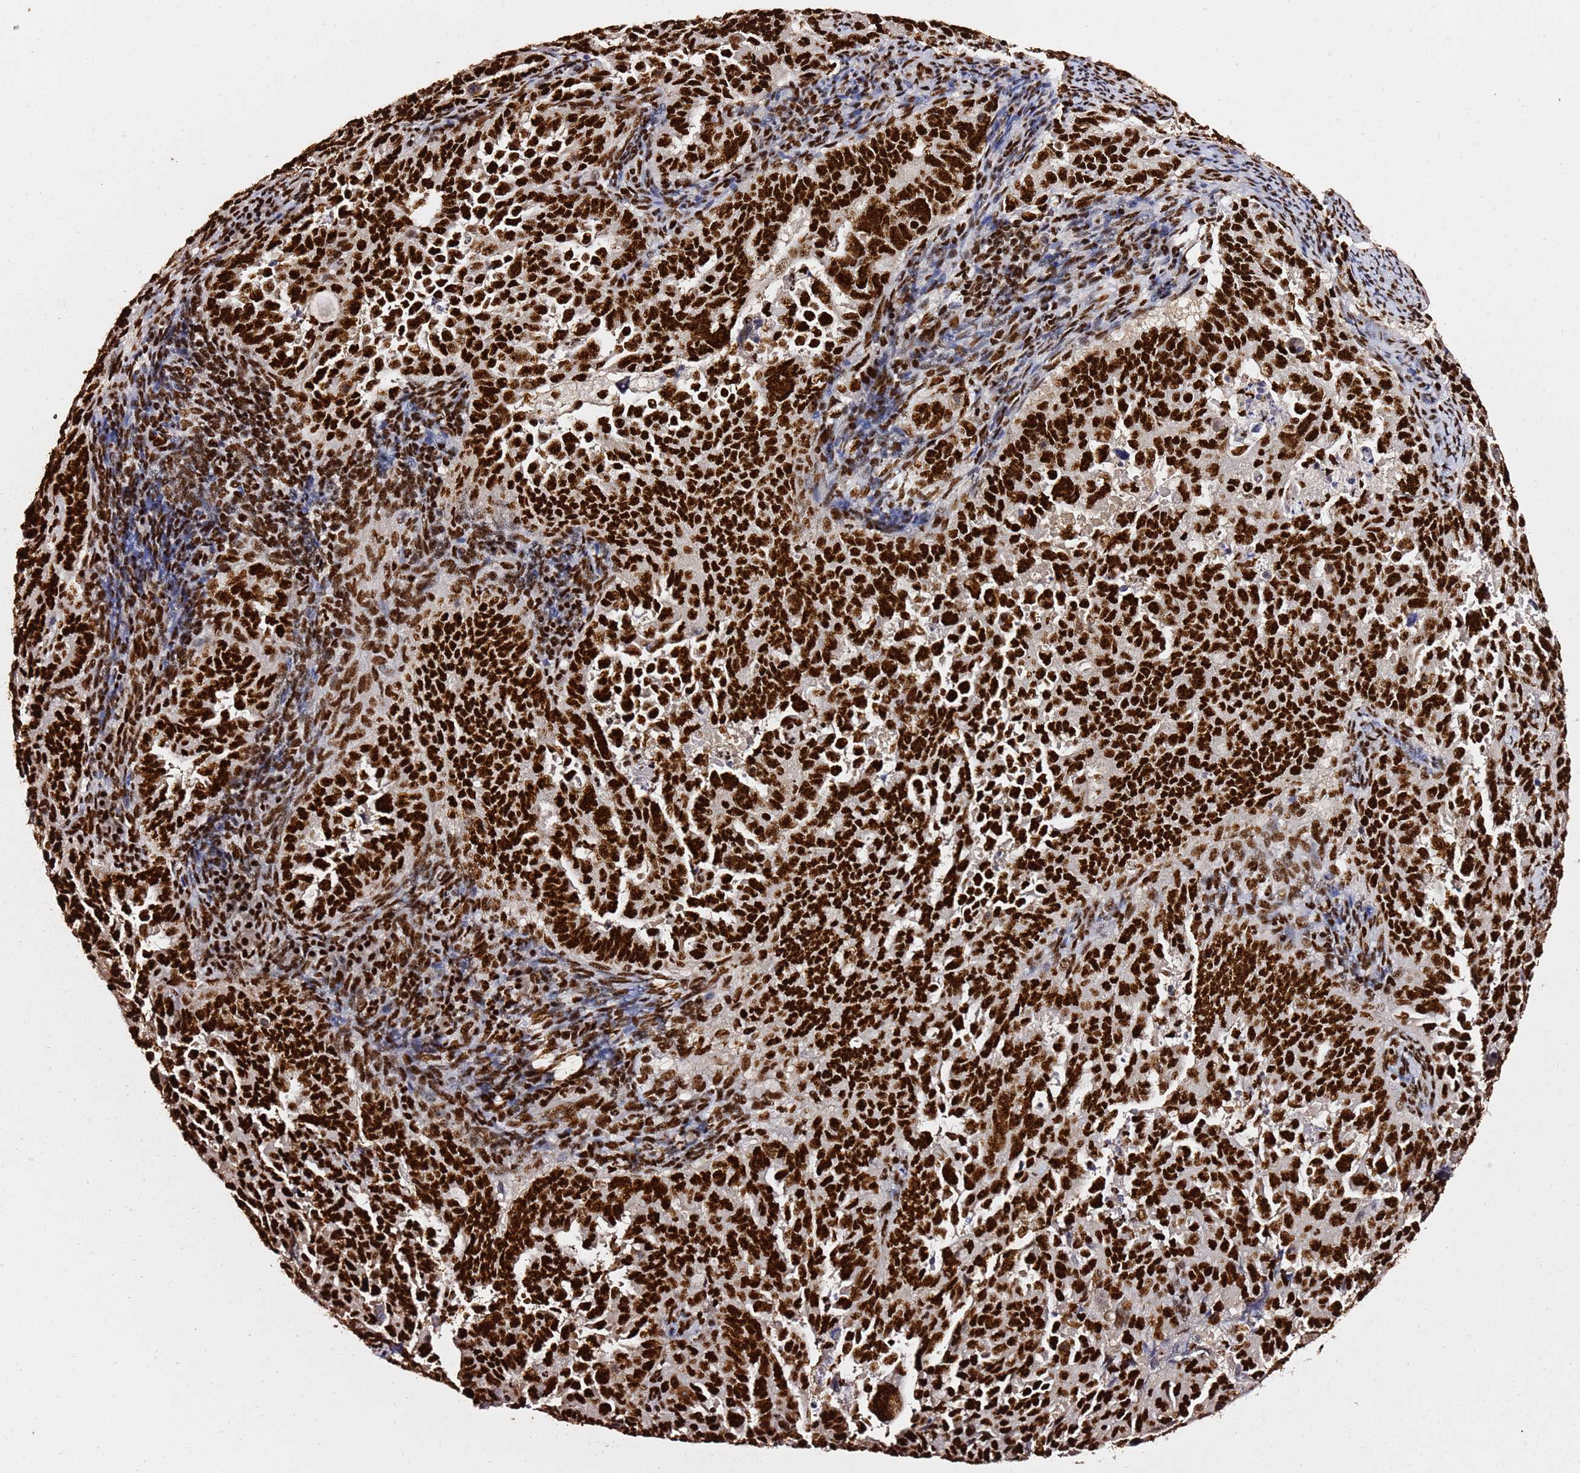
{"staining": {"intensity": "strong", "quantity": ">75%", "location": "nuclear"}, "tissue": "endometrial cancer", "cell_type": "Tumor cells", "image_type": "cancer", "snomed": [{"axis": "morphology", "description": "Adenocarcinoma, NOS"}, {"axis": "topography", "description": "Endometrium"}], "caption": "Protein analysis of endometrial cancer (adenocarcinoma) tissue demonstrates strong nuclear staining in about >75% of tumor cells.", "gene": "C6orf226", "patient": {"sex": "female", "age": 65}}